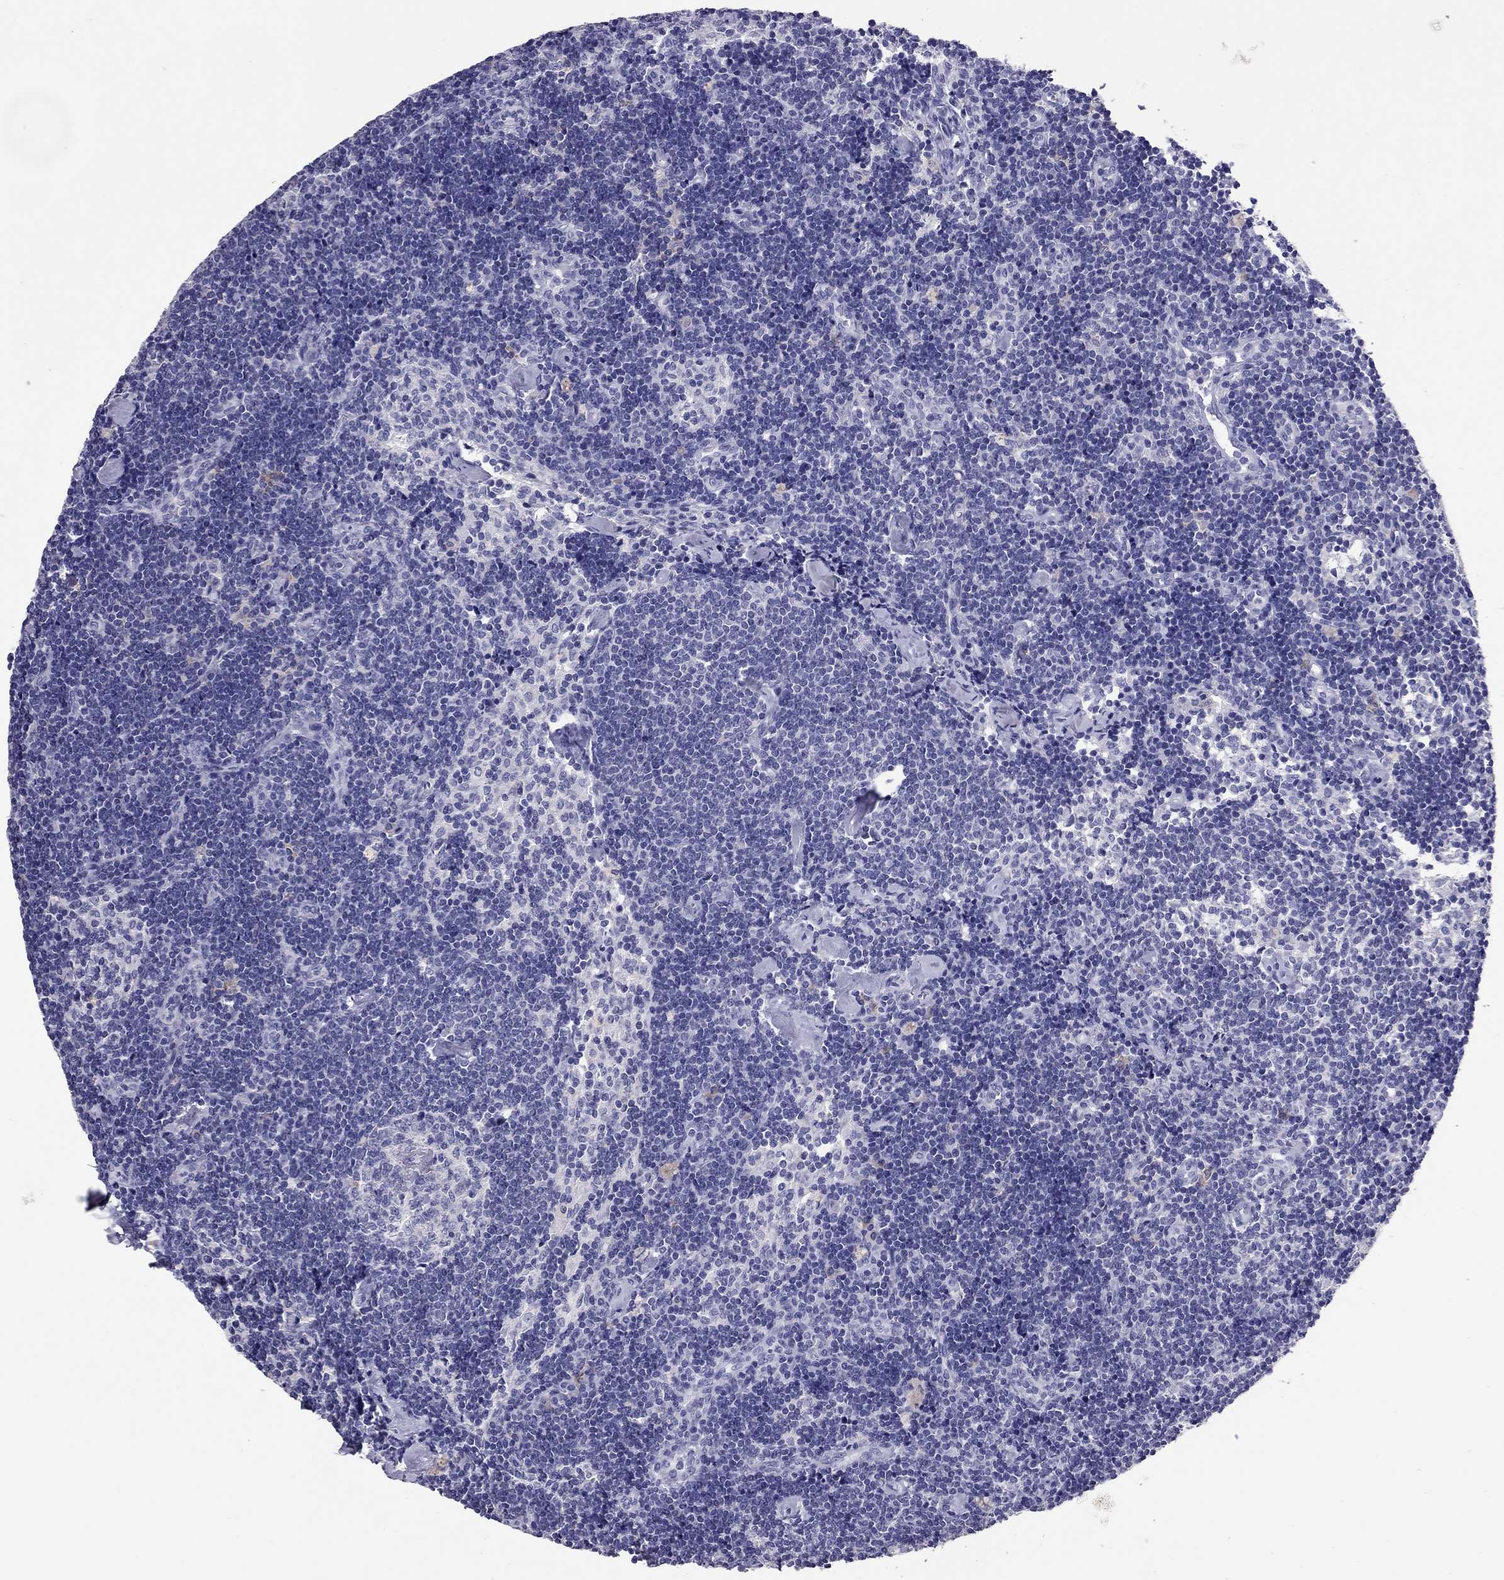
{"staining": {"intensity": "negative", "quantity": "none", "location": "none"}, "tissue": "lymph node", "cell_type": "Germinal center cells", "image_type": "normal", "snomed": [{"axis": "morphology", "description": "Normal tissue, NOS"}, {"axis": "topography", "description": "Lymph node"}], "caption": "A histopathology image of lymph node stained for a protein shows no brown staining in germinal center cells.", "gene": "CALHM1", "patient": {"sex": "female", "age": 42}}